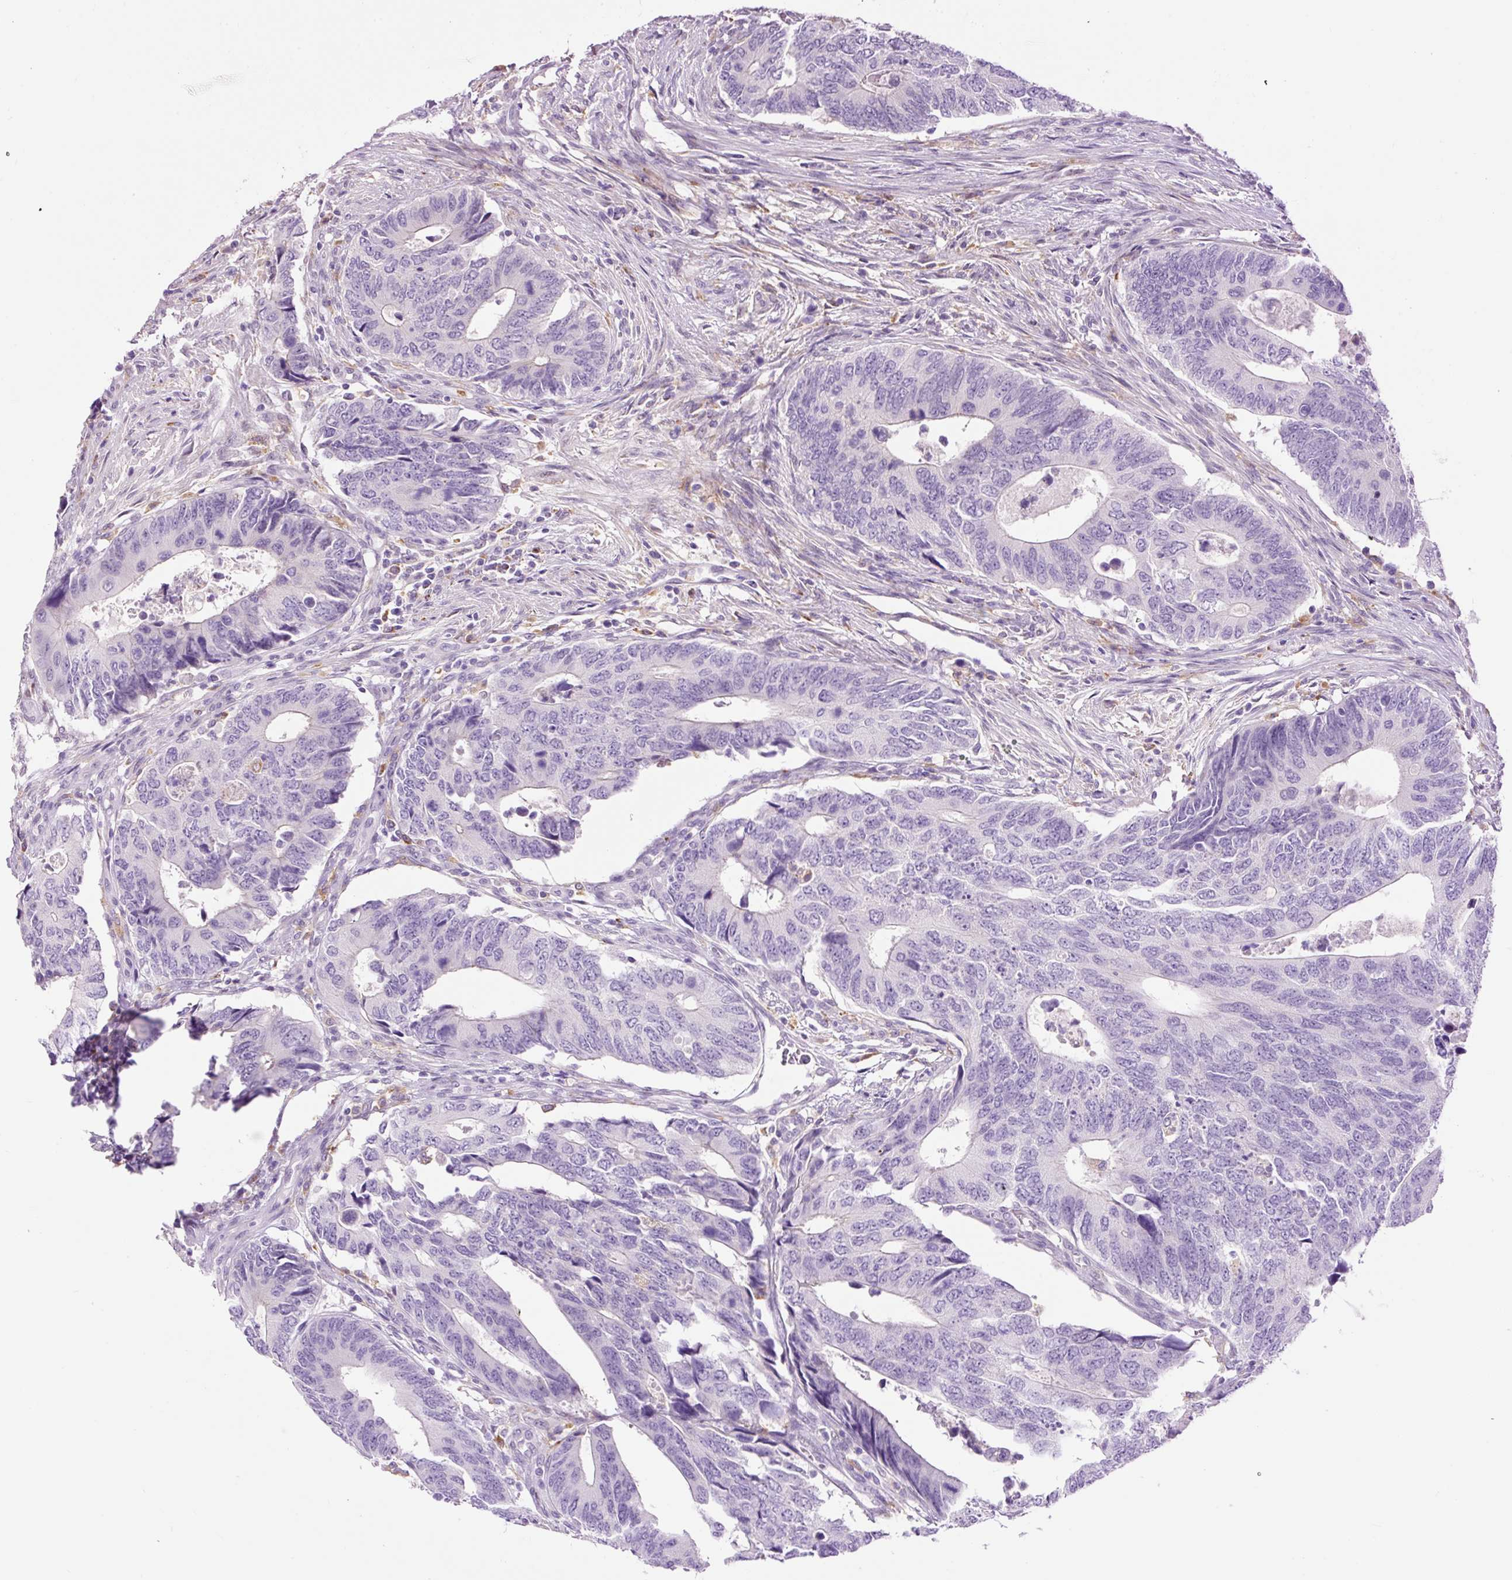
{"staining": {"intensity": "negative", "quantity": "none", "location": "none"}, "tissue": "colorectal cancer", "cell_type": "Tumor cells", "image_type": "cancer", "snomed": [{"axis": "morphology", "description": "Adenocarcinoma, NOS"}, {"axis": "topography", "description": "Colon"}], "caption": "An image of human colorectal adenocarcinoma is negative for staining in tumor cells.", "gene": "LY86", "patient": {"sex": "male", "age": 87}}